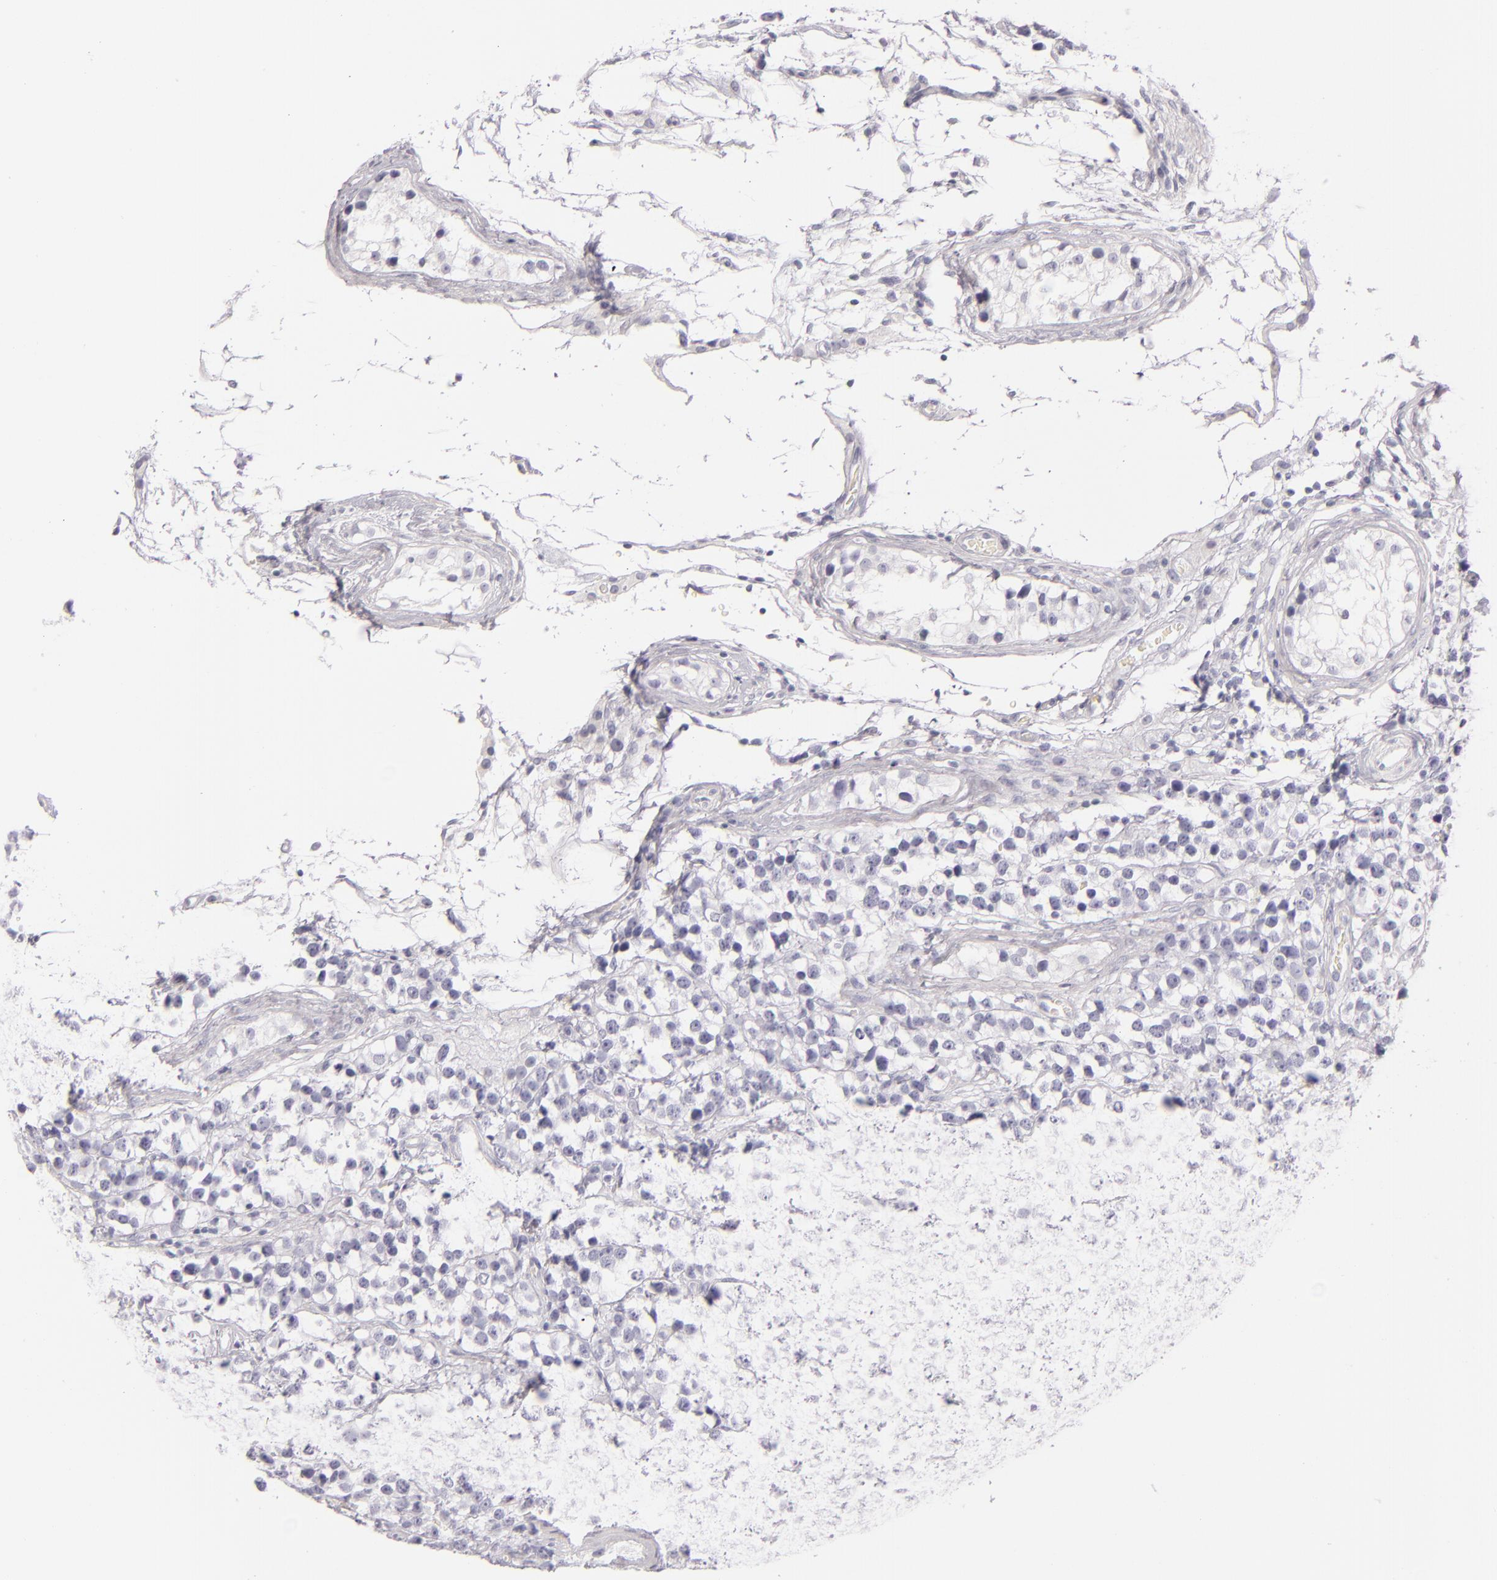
{"staining": {"intensity": "negative", "quantity": "none", "location": "none"}, "tissue": "testis cancer", "cell_type": "Tumor cells", "image_type": "cancer", "snomed": [{"axis": "morphology", "description": "Seminoma, NOS"}, {"axis": "topography", "description": "Testis"}], "caption": "Photomicrograph shows no significant protein staining in tumor cells of seminoma (testis).", "gene": "FABP1", "patient": {"sex": "male", "age": 25}}